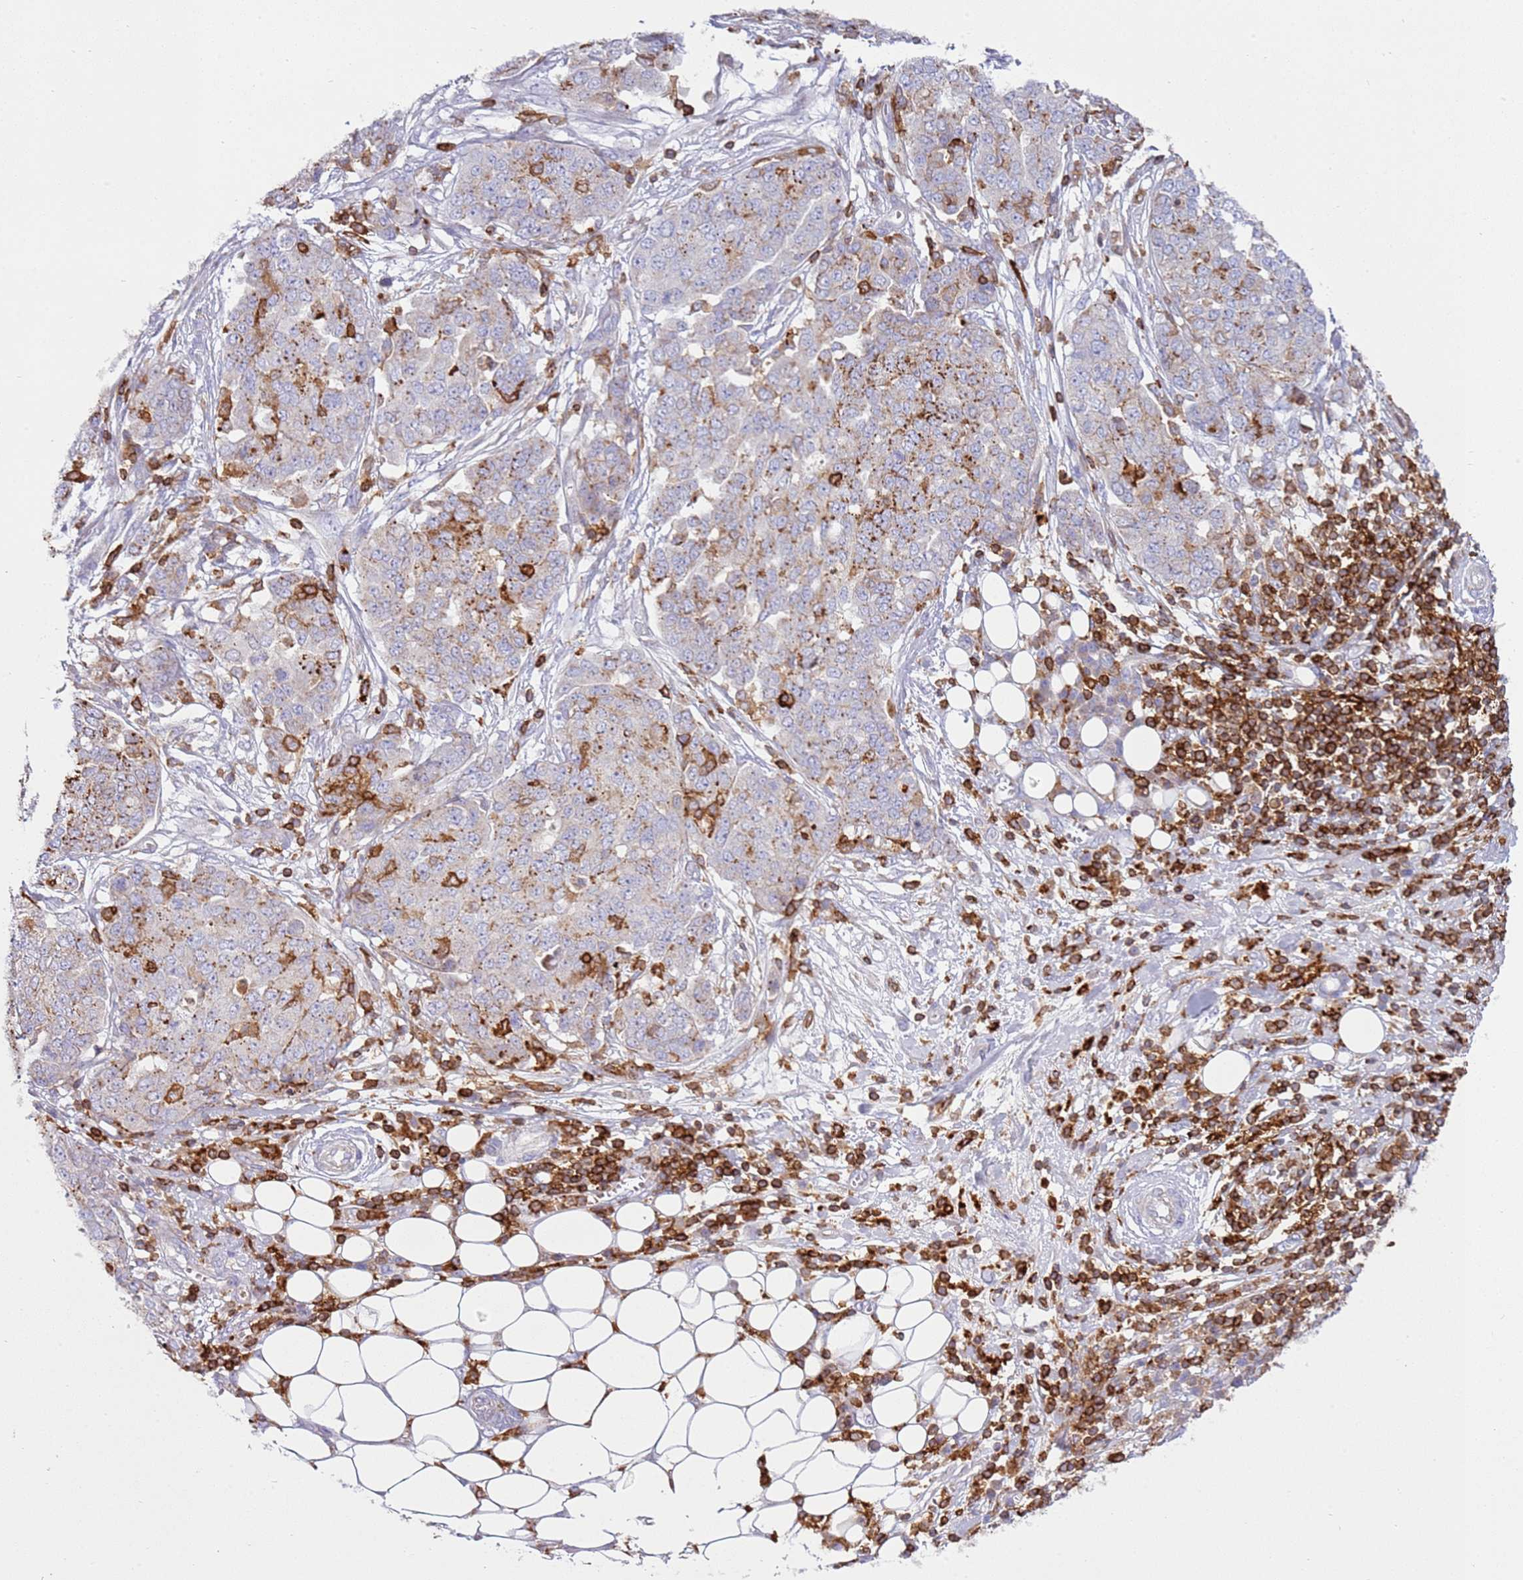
{"staining": {"intensity": "strong", "quantity": "<25%", "location": "cytoplasmic/membranous"}, "tissue": "ovarian cancer", "cell_type": "Tumor cells", "image_type": "cancer", "snomed": [{"axis": "morphology", "description": "Cystadenocarcinoma, serous, NOS"}, {"axis": "topography", "description": "Soft tissue"}, {"axis": "topography", "description": "Ovary"}], "caption": "Immunohistochemistry (IHC) of ovarian cancer shows medium levels of strong cytoplasmic/membranous expression in about <25% of tumor cells. The staining was performed using DAB (3,3'-diaminobenzidine) to visualize the protein expression in brown, while the nuclei were stained in blue with hematoxylin (Magnification: 20x).", "gene": "TTPAL", "patient": {"sex": "female", "age": 57}}